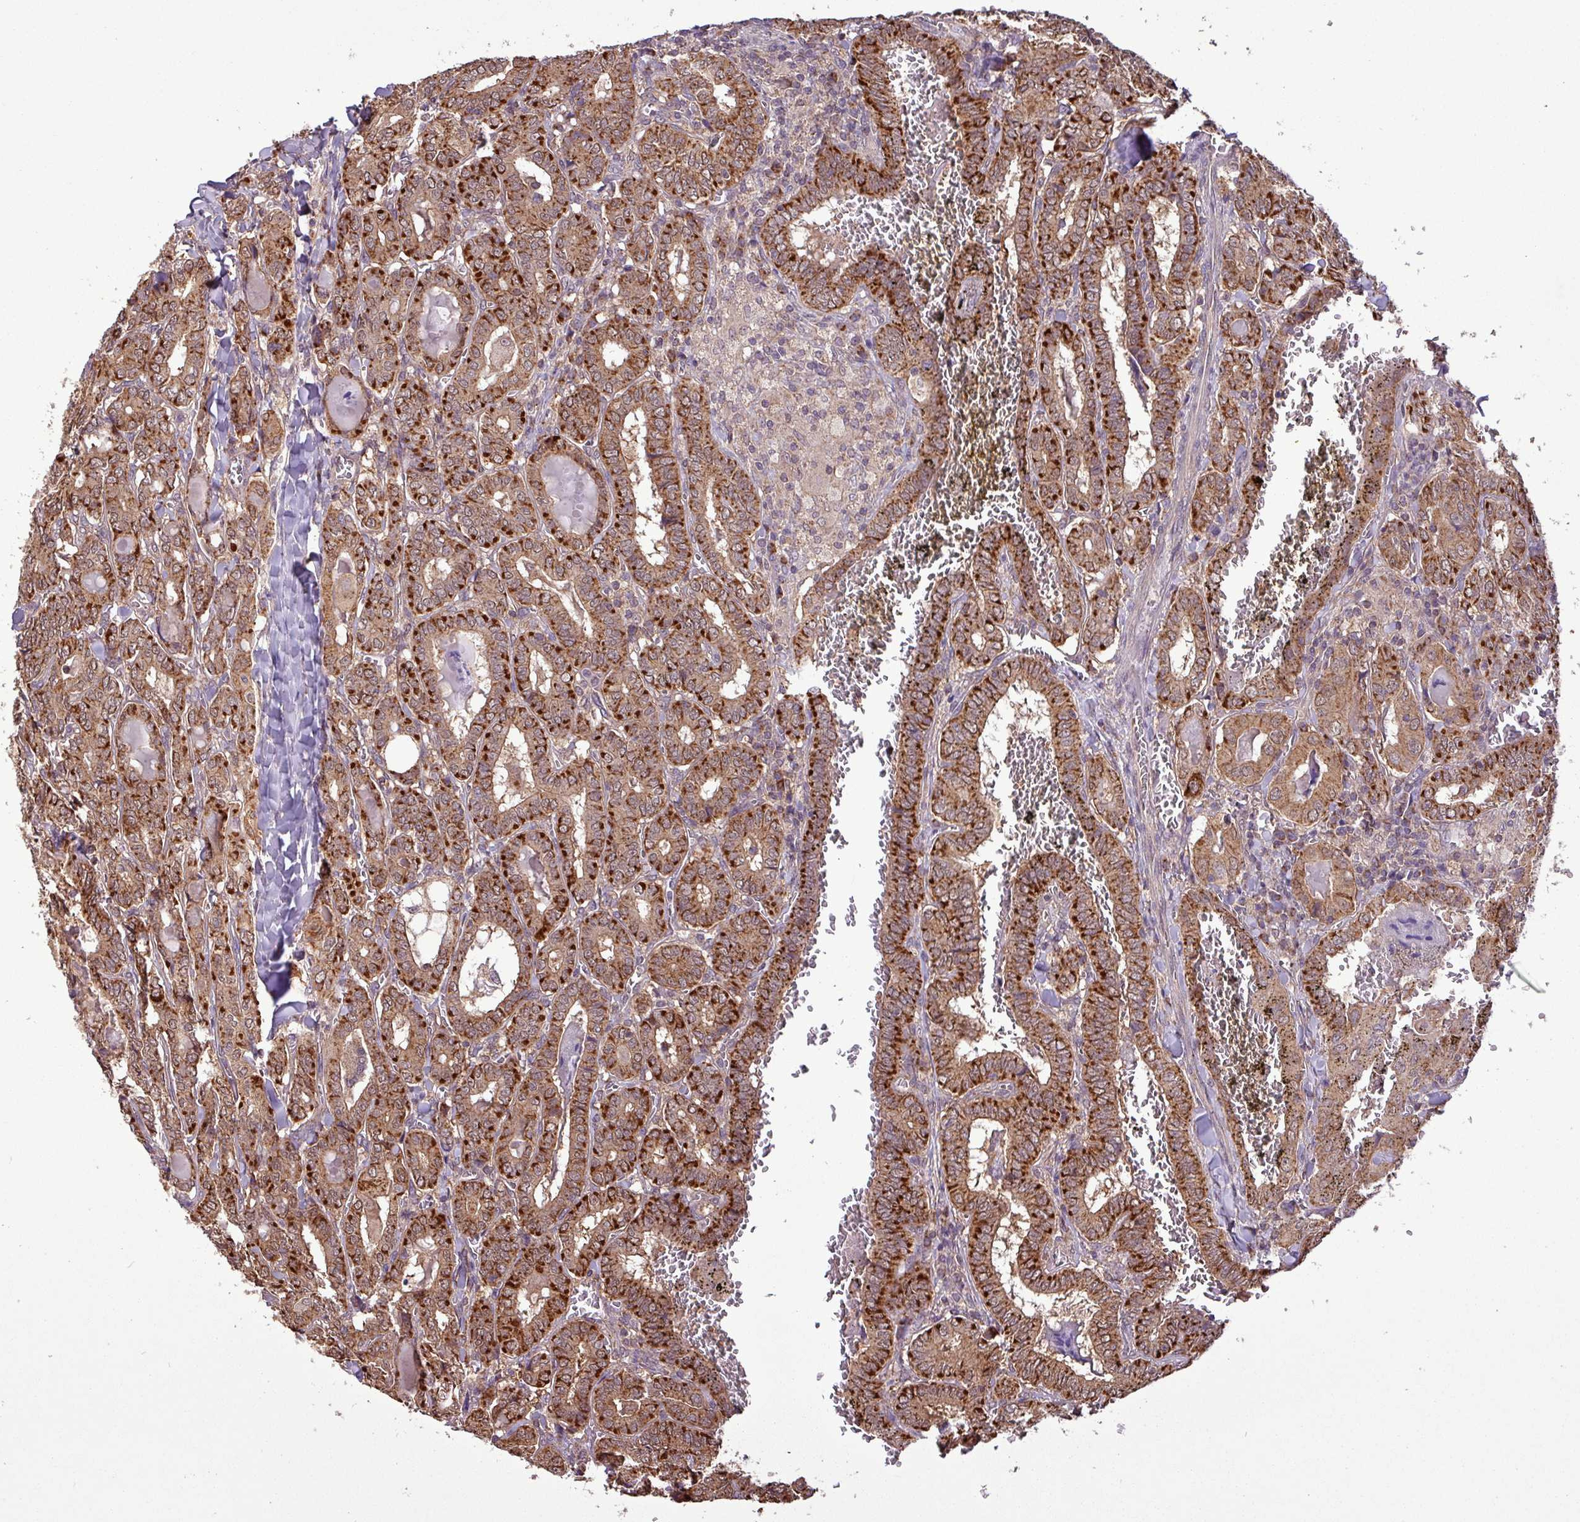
{"staining": {"intensity": "strong", "quantity": ">75%", "location": "cytoplasmic/membranous"}, "tissue": "thyroid cancer", "cell_type": "Tumor cells", "image_type": "cancer", "snomed": [{"axis": "morphology", "description": "Papillary adenocarcinoma, NOS"}, {"axis": "topography", "description": "Thyroid gland"}], "caption": "DAB (3,3'-diaminobenzidine) immunohistochemical staining of human thyroid cancer (papillary adenocarcinoma) demonstrates strong cytoplasmic/membranous protein expression in about >75% of tumor cells. The staining was performed using DAB (3,3'-diaminobenzidine), with brown indicating positive protein expression. Nuclei are stained blue with hematoxylin.", "gene": "MCTP2", "patient": {"sex": "female", "age": 72}}